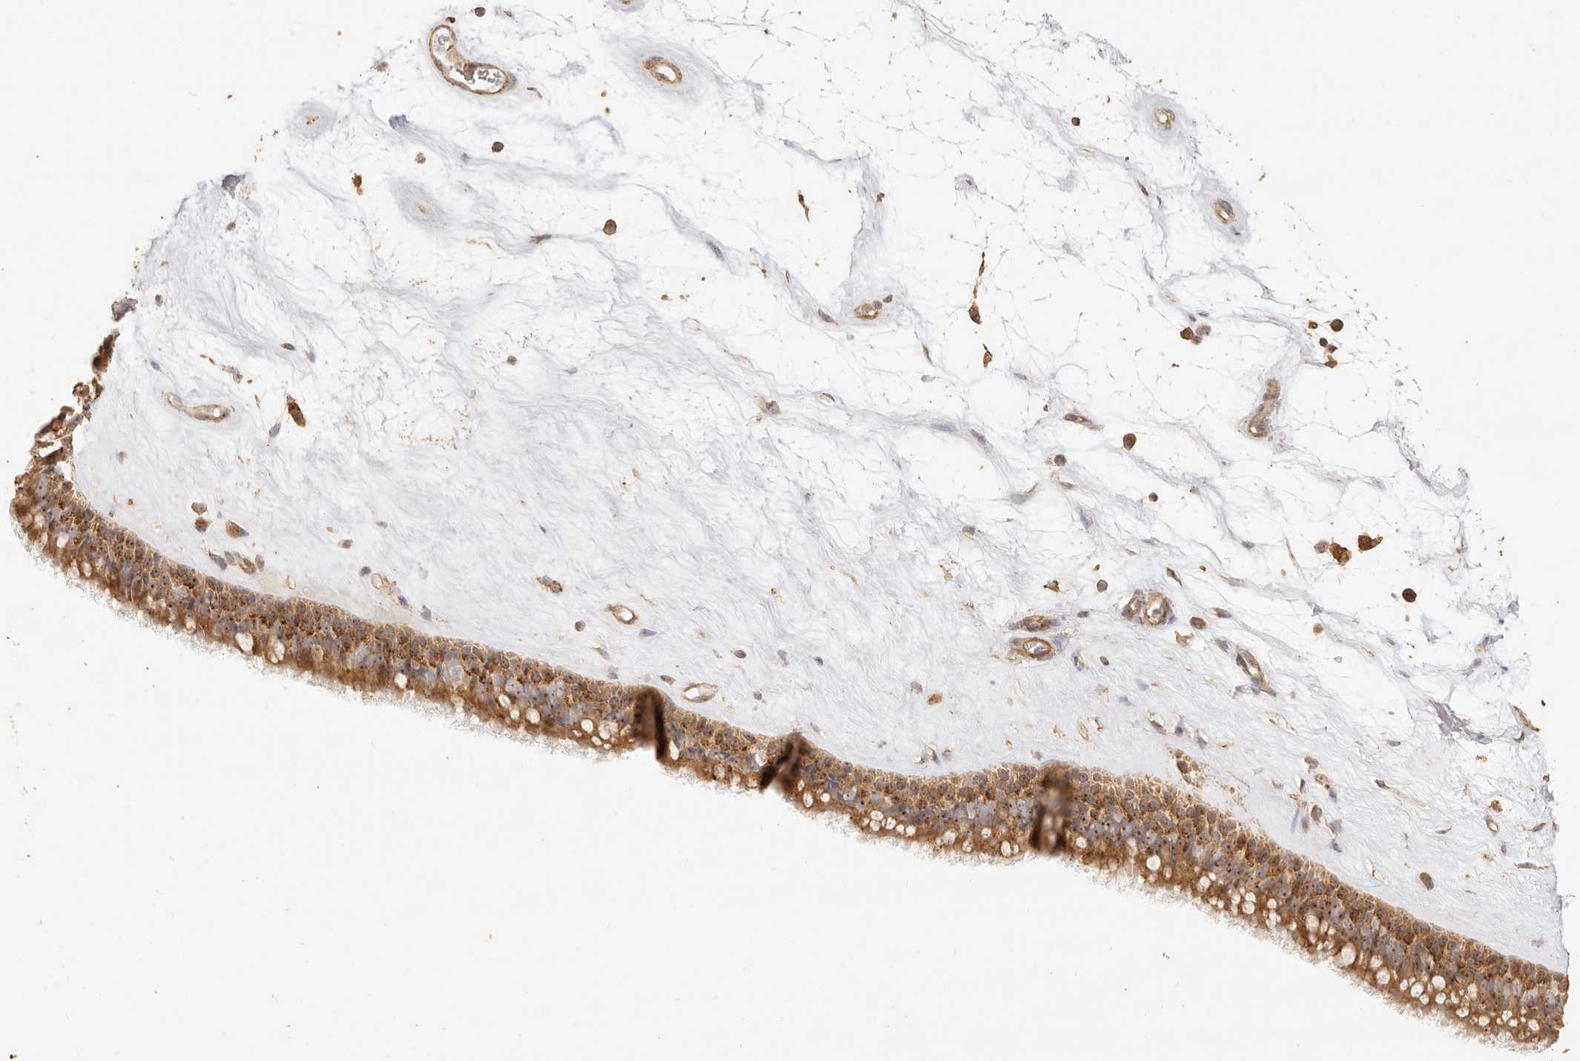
{"staining": {"intensity": "moderate", "quantity": ">75%", "location": "cytoplasmic/membranous"}, "tissue": "nasopharynx", "cell_type": "Respiratory epithelial cells", "image_type": "normal", "snomed": [{"axis": "morphology", "description": "Normal tissue, NOS"}, {"axis": "topography", "description": "Nasopharynx"}], "caption": "Respiratory epithelial cells display moderate cytoplasmic/membranous expression in approximately >75% of cells in unremarkable nasopharynx. Nuclei are stained in blue.", "gene": "PTPN22", "patient": {"sex": "male", "age": 64}}